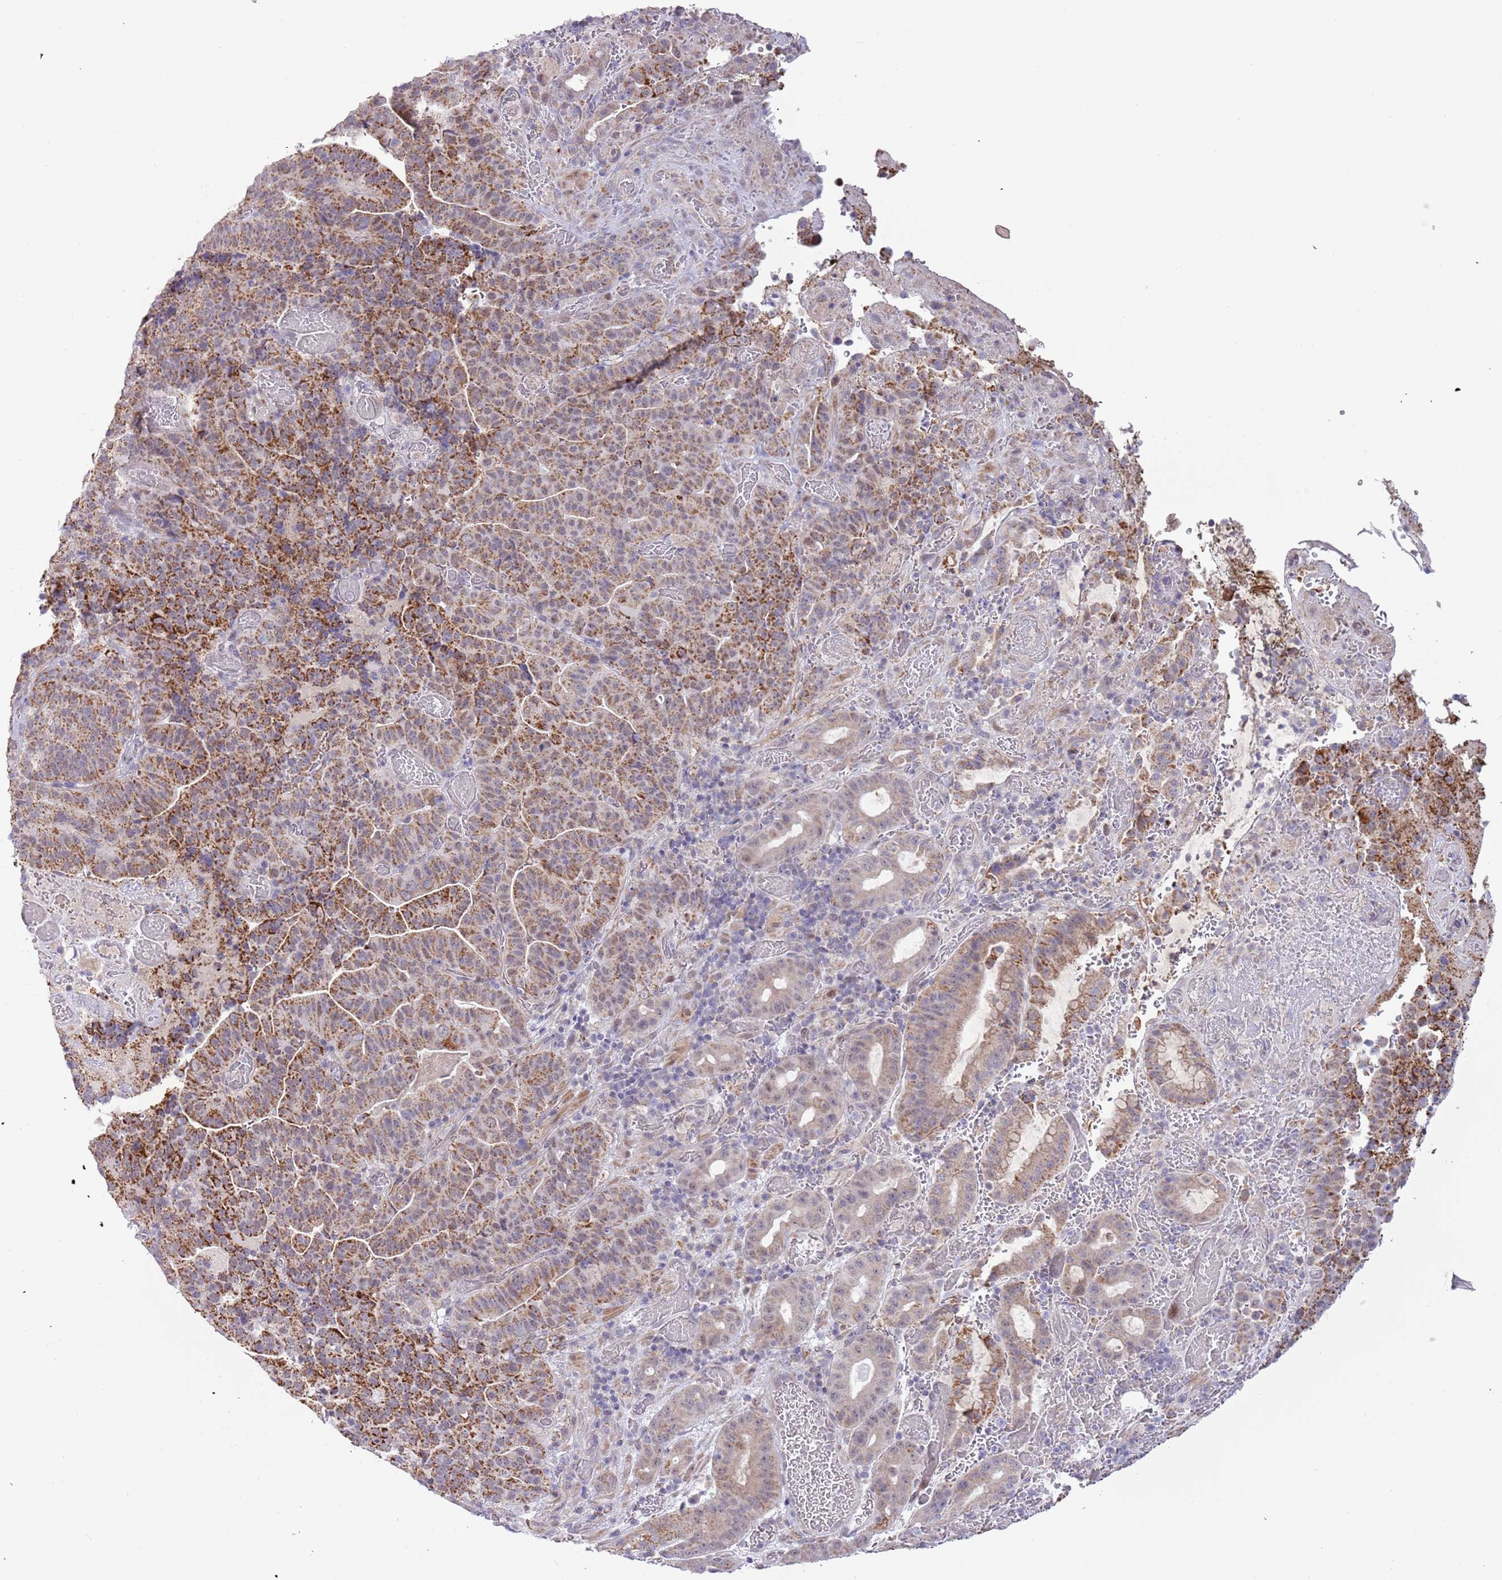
{"staining": {"intensity": "moderate", "quantity": ">75%", "location": "cytoplasmic/membranous"}, "tissue": "stomach cancer", "cell_type": "Tumor cells", "image_type": "cancer", "snomed": [{"axis": "morphology", "description": "Adenocarcinoma, NOS"}, {"axis": "topography", "description": "Stomach"}], "caption": "A photomicrograph showing moderate cytoplasmic/membranous staining in about >75% of tumor cells in stomach adenocarcinoma, as visualized by brown immunohistochemical staining.", "gene": "MLLT11", "patient": {"sex": "male", "age": 48}}